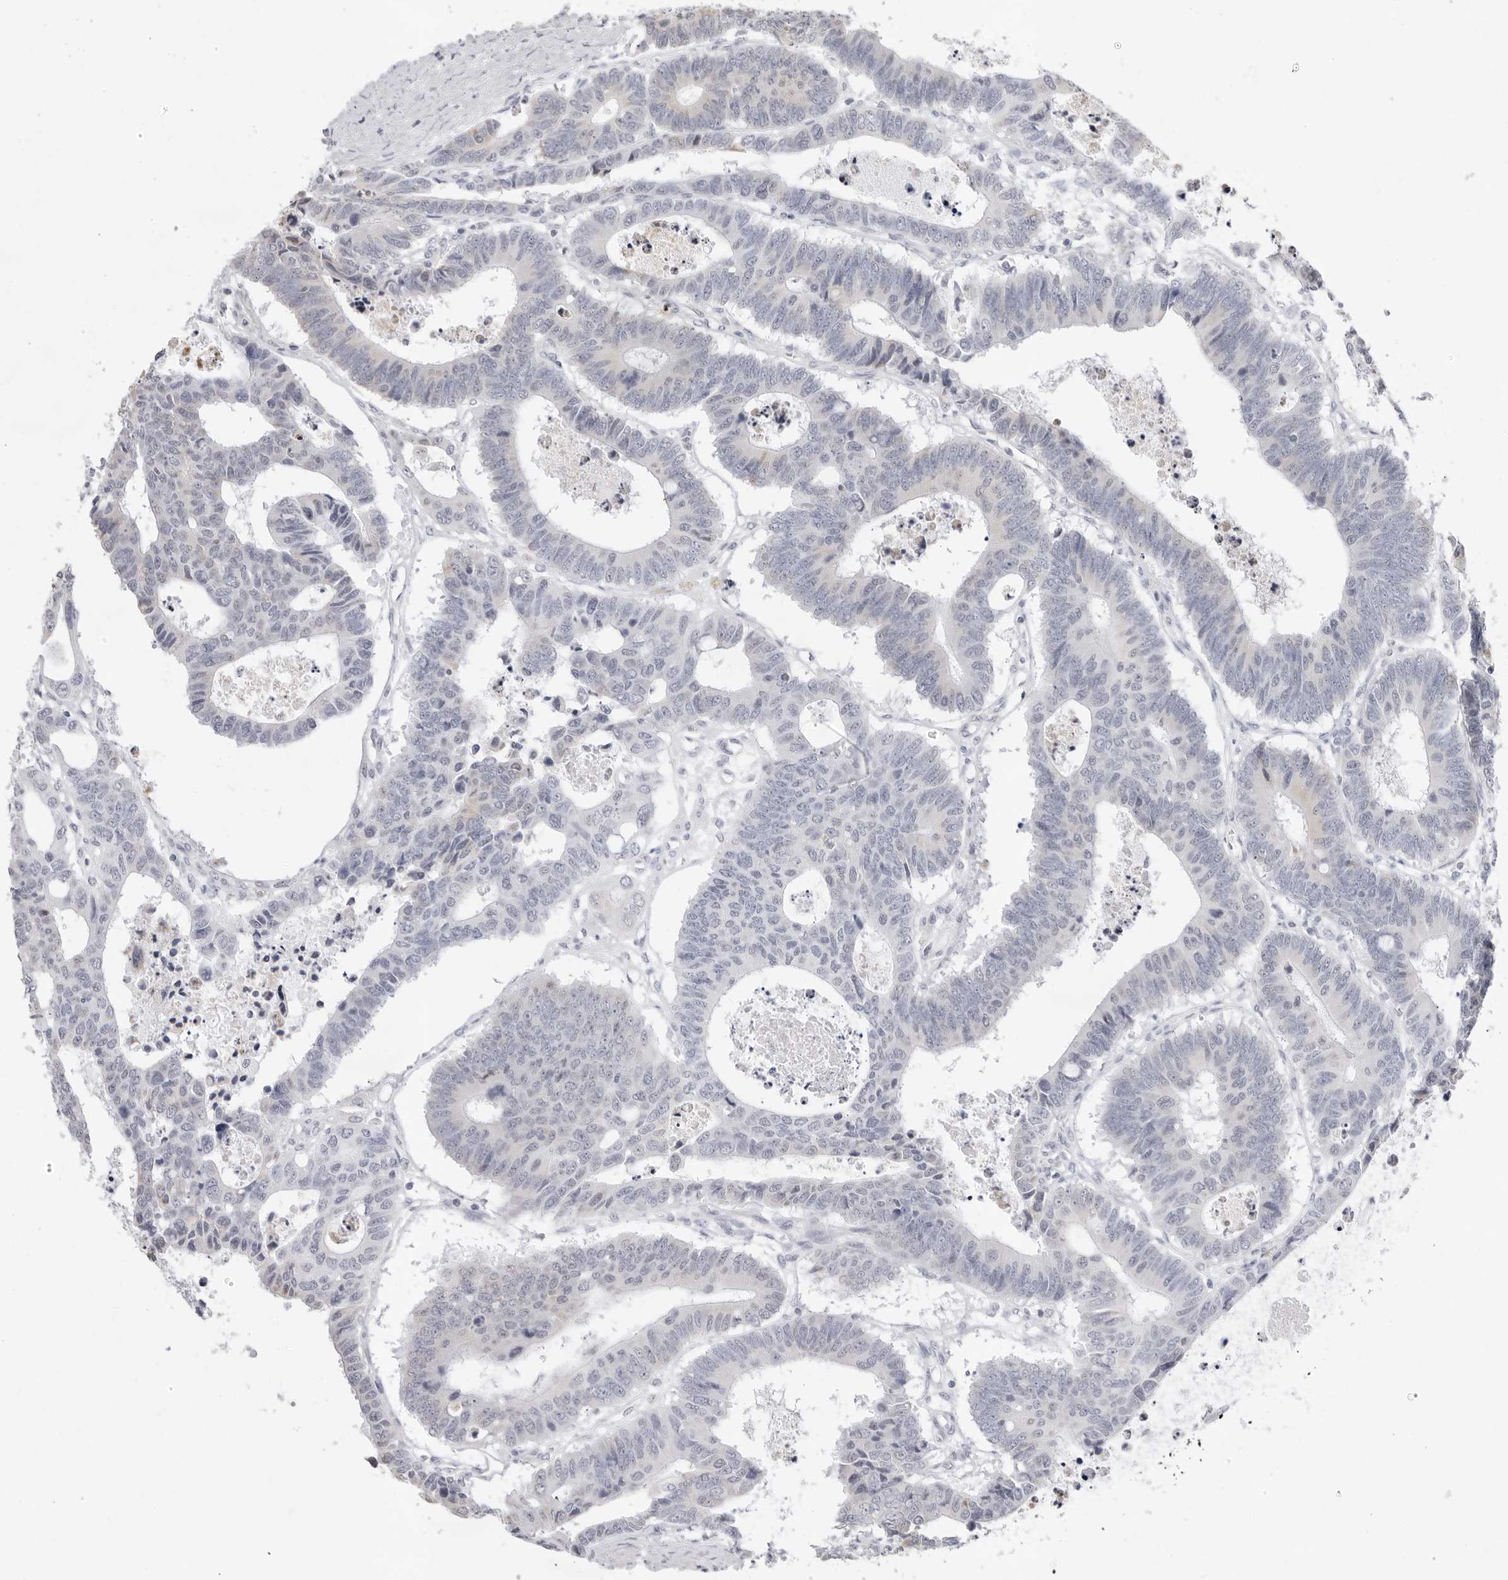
{"staining": {"intensity": "negative", "quantity": "none", "location": "none"}, "tissue": "colorectal cancer", "cell_type": "Tumor cells", "image_type": "cancer", "snomed": [{"axis": "morphology", "description": "Adenocarcinoma, NOS"}, {"axis": "topography", "description": "Rectum"}], "caption": "The image reveals no staining of tumor cells in colorectal cancer.", "gene": "FDPS", "patient": {"sex": "male", "age": 84}}